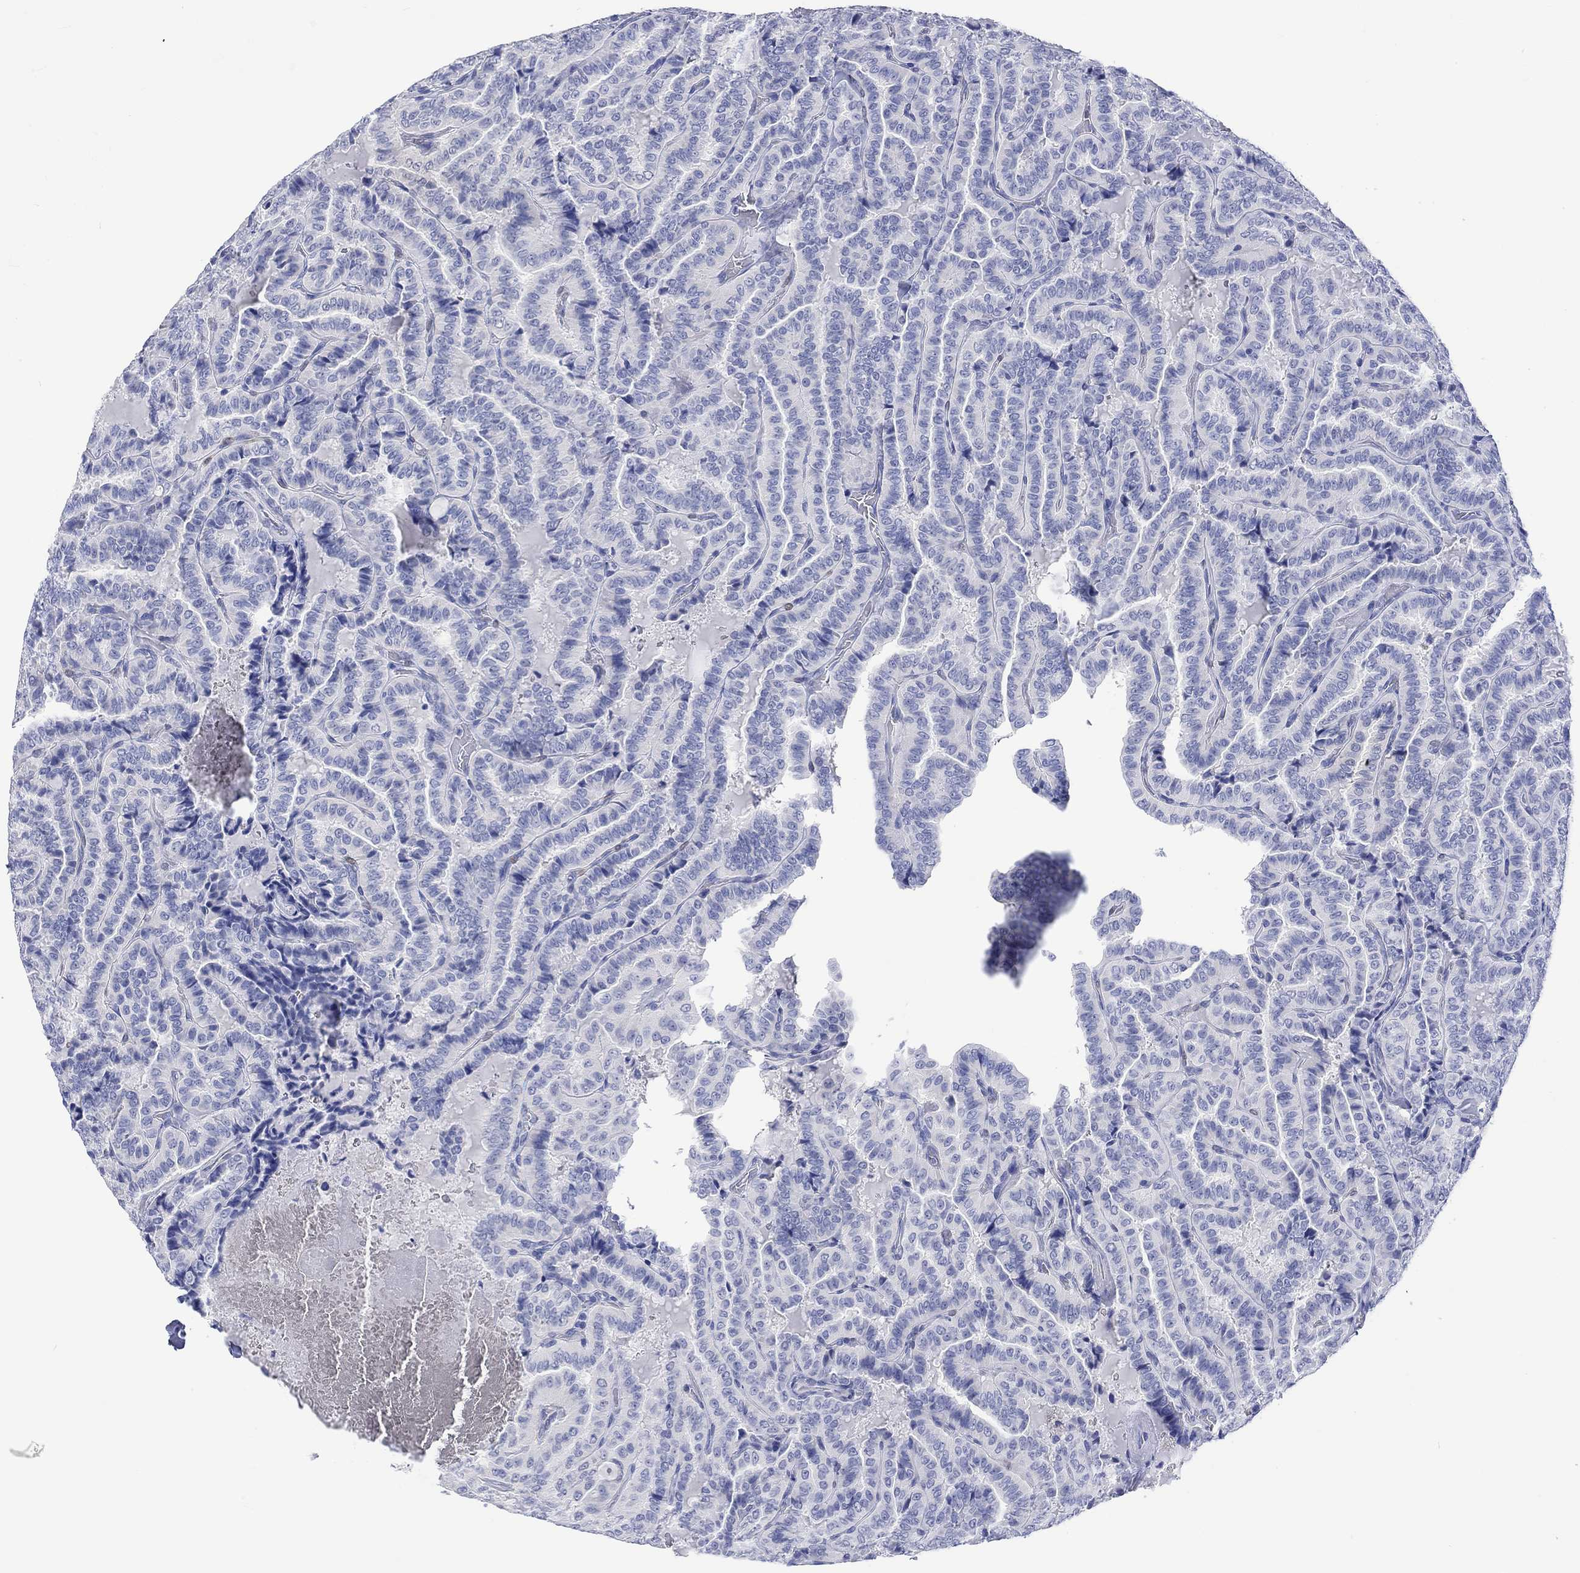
{"staining": {"intensity": "negative", "quantity": "none", "location": "none"}, "tissue": "thyroid cancer", "cell_type": "Tumor cells", "image_type": "cancer", "snomed": [{"axis": "morphology", "description": "Papillary adenocarcinoma, NOS"}, {"axis": "topography", "description": "Thyroid gland"}], "caption": "Immunohistochemistry (IHC) image of thyroid papillary adenocarcinoma stained for a protein (brown), which demonstrates no expression in tumor cells.", "gene": "MSI1", "patient": {"sex": "female", "age": 39}}